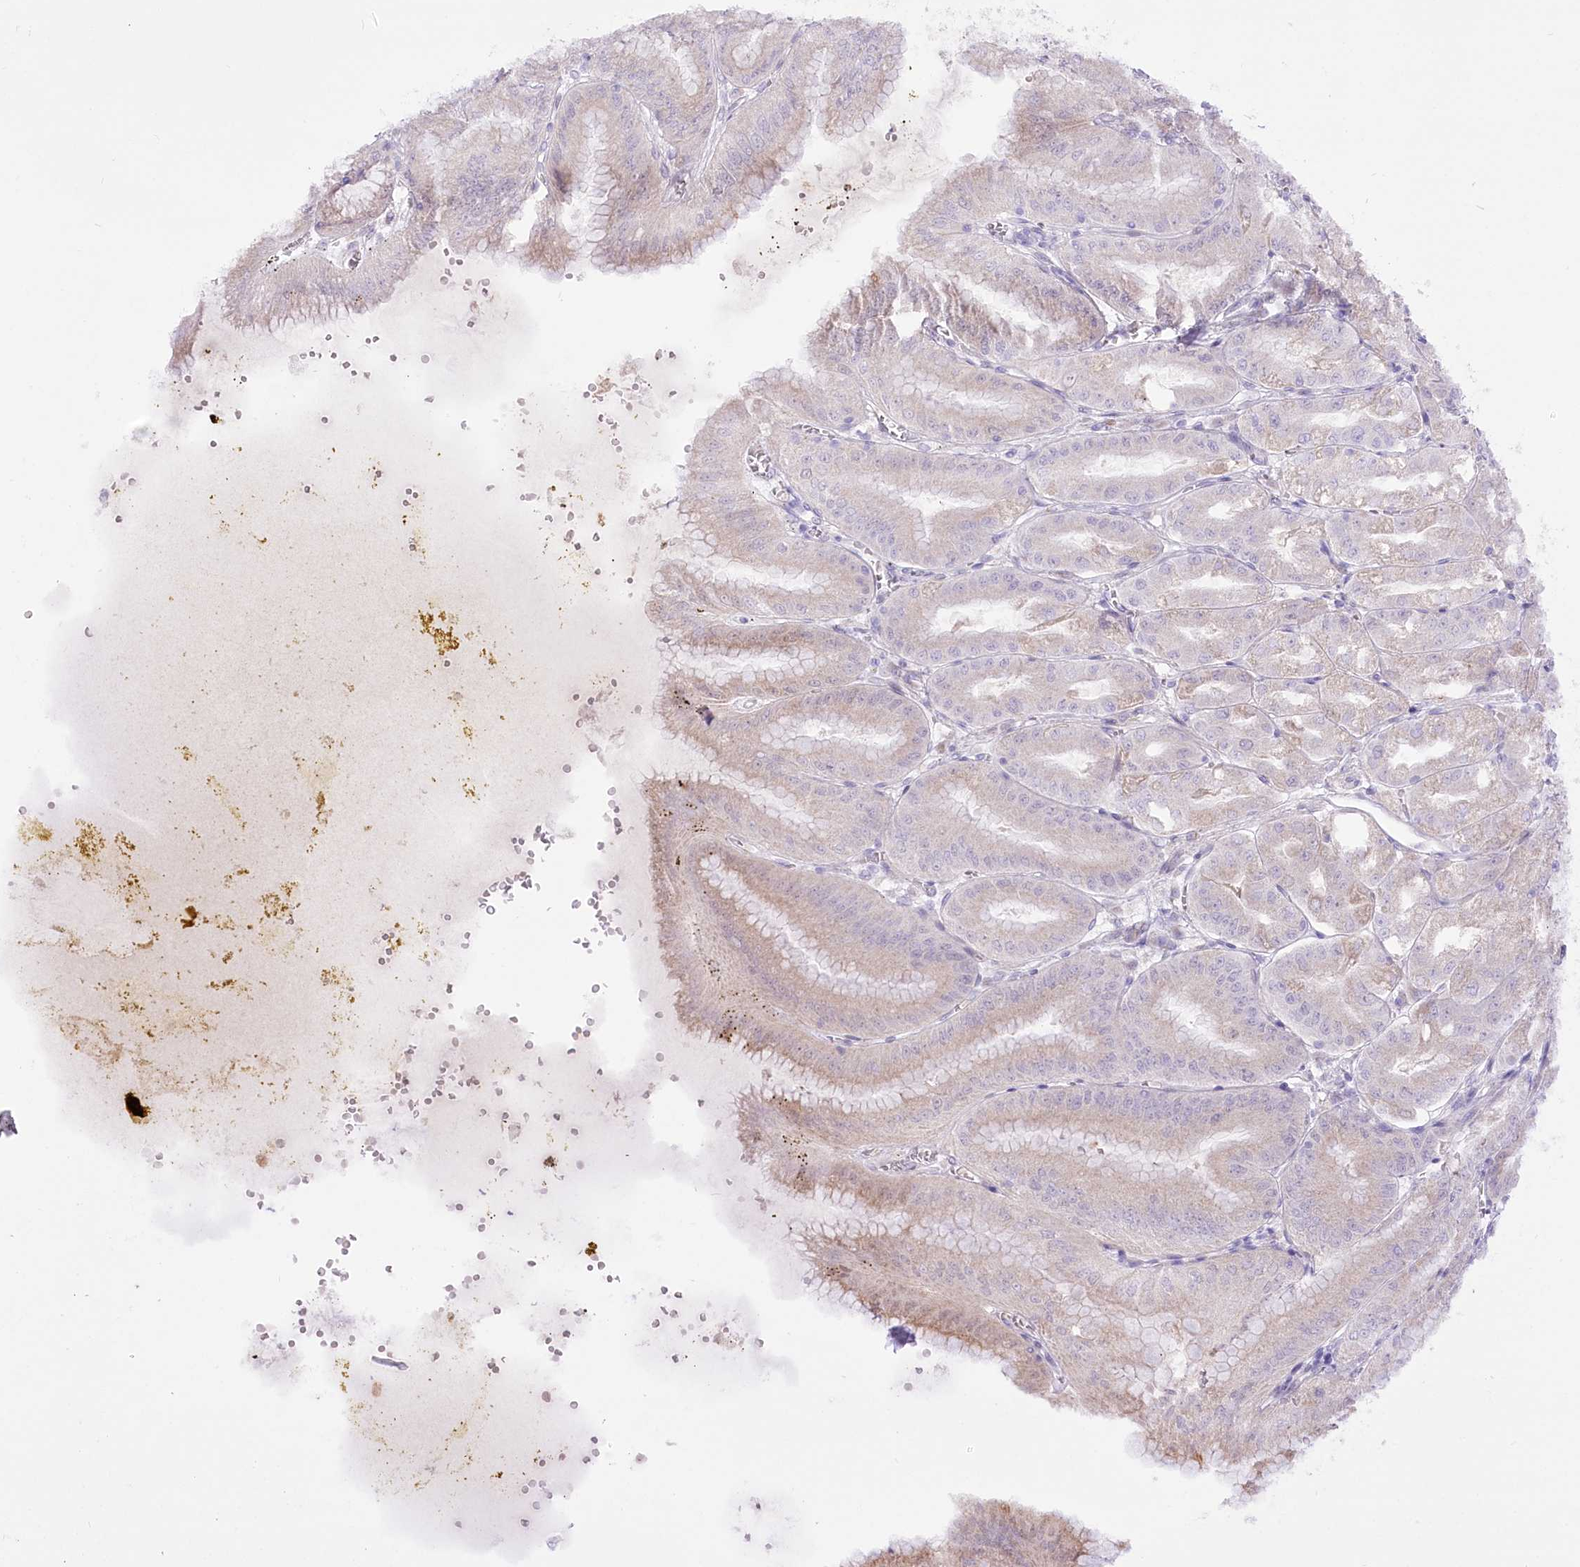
{"staining": {"intensity": "weak", "quantity": ">75%", "location": "cytoplasmic/membranous"}, "tissue": "stomach", "cell_type": "Glandular cells", "image_type": "normal", "snomed": [{"axis": "morphology", "description": "Normal tissue, NOS"}, {"axis": "topography", "description": "Stomach, upper"}, {"axis": "topography", "description": "Stomach, lower"}], "caption": "High-magnification brightfield microscopy of normal stomach stained with DAB (brown) and counterstained with hematoxylin (blue). glandular cells exhibit weak cytoplasmic/membranous positivity is seen in about>75% of cells.", "gene": "BEND7", "patient": {"sex": "male", "age": 71}}